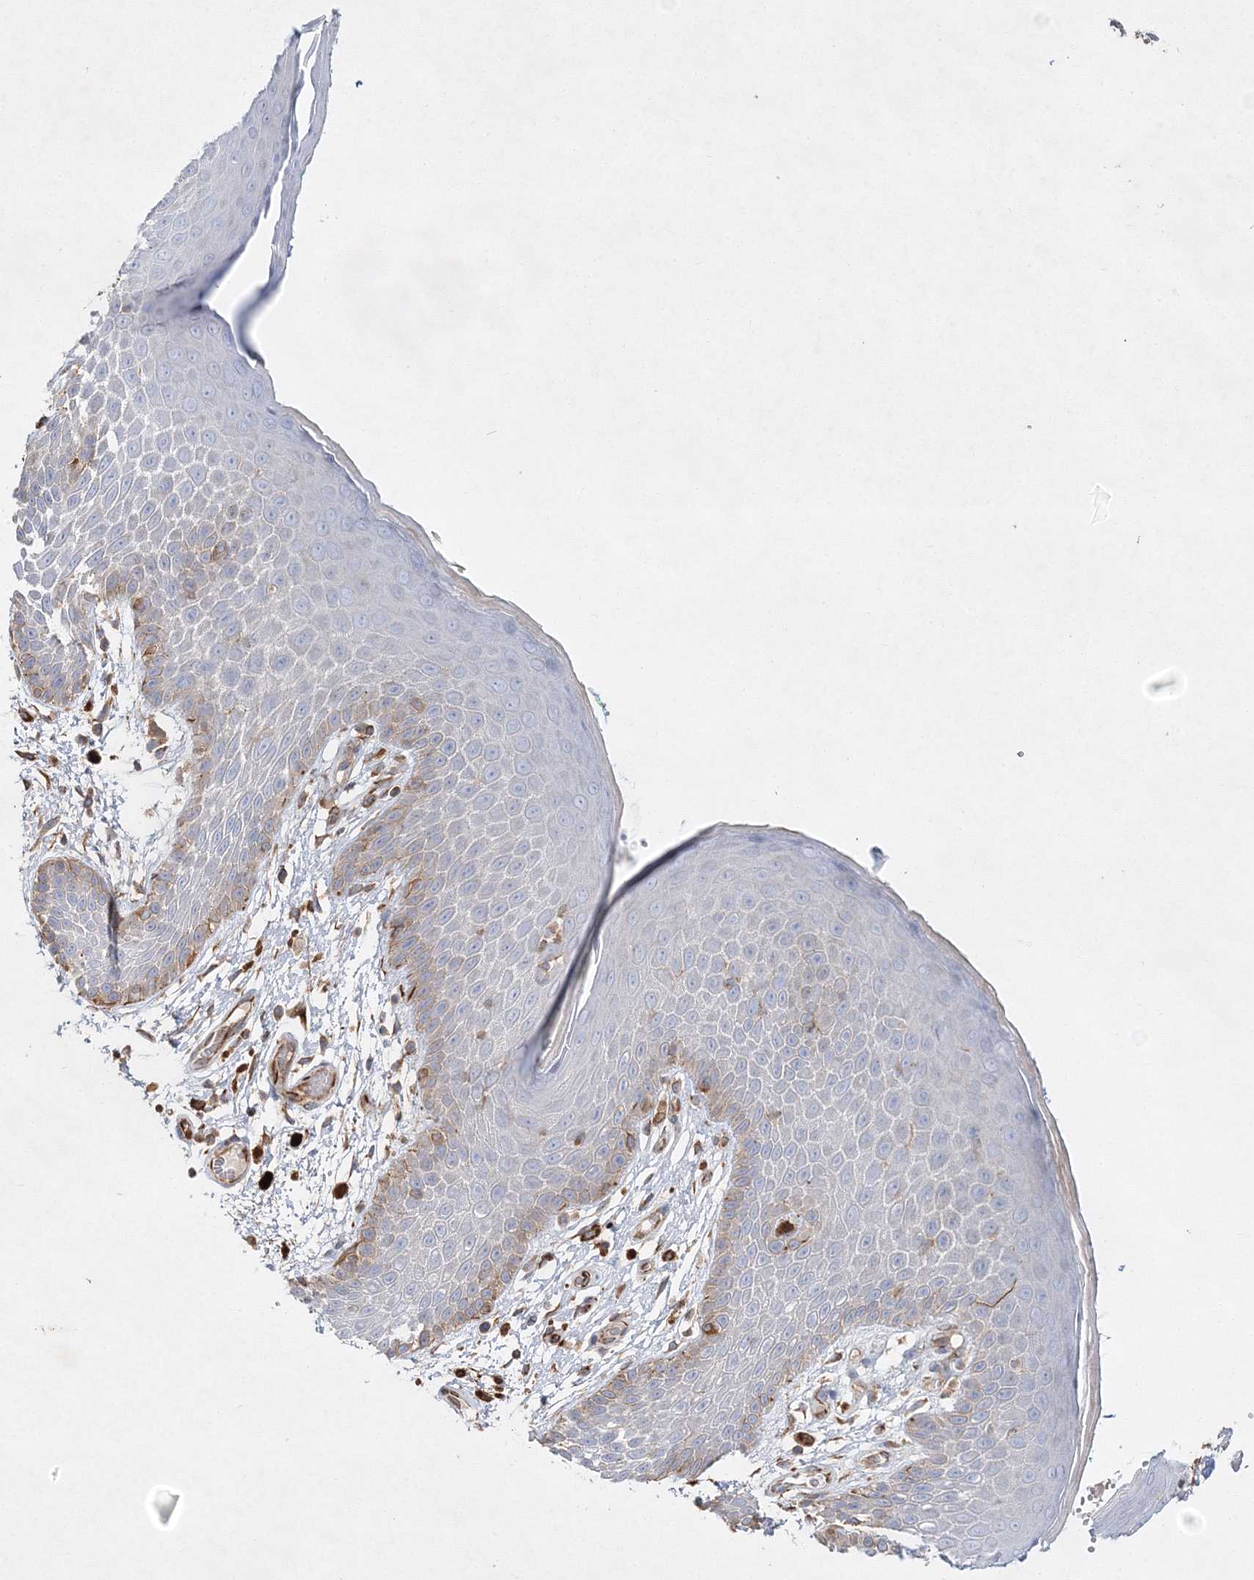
{"staining": {"intensity": "moderate", "quantity": "25%-75%", "location": "cytoplasmic/membranous"}, "tissue": "skin", "cell_type": "Epidermal cells", "image_type": "normal", "snomed": [{"axis": "morphology", "description": "Normal tissue, NOS"}, {"axis": "topography", "description": "Anal"}], "caption": "Epidermal cells display moderate cytoplasmic/membranous expression in approximately 25%-75% of cells in benign skin. (DAB (3,3'-diaminobenzidine) IHC with brightfield microscopy, high magnification).", "gene": "WDR37", "patient": {"sex": "male", "age": 74}}